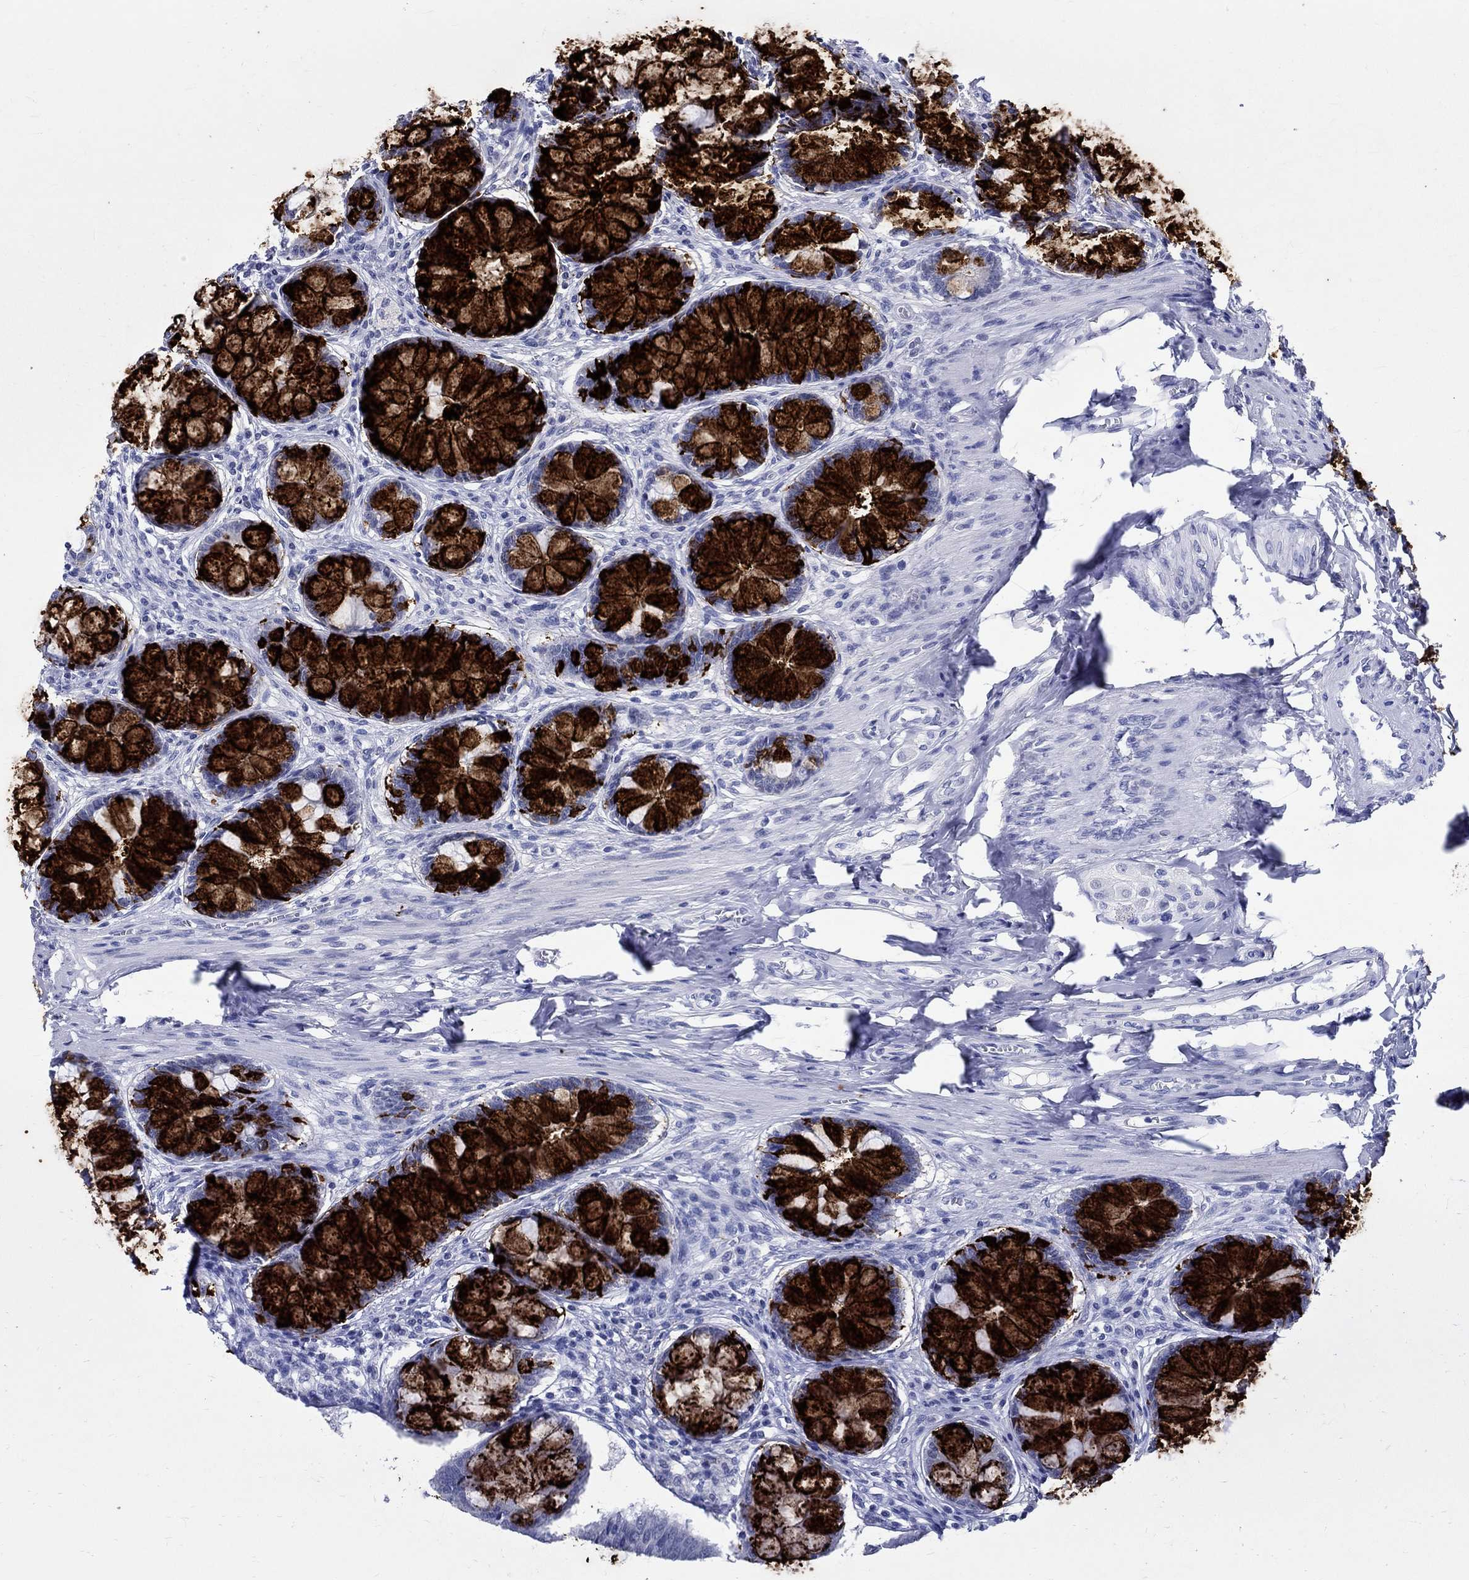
{"staining": {"intensity": "negative", "quantity": "none", "location": "none"}, "tissue": "colon", "cell_type": "Endothelial cells", "image_type": "normal", "snomed": [{"axis": "morphology", "description": "Normal tissue, NOS"}, {"axis": "topography", "description": "Colon"}], "caption": "The image demonstrates no staining of endothelial cells in benign colon.", "gene": "BSPRY", "patient": {"sex": "female", "age": 65}}